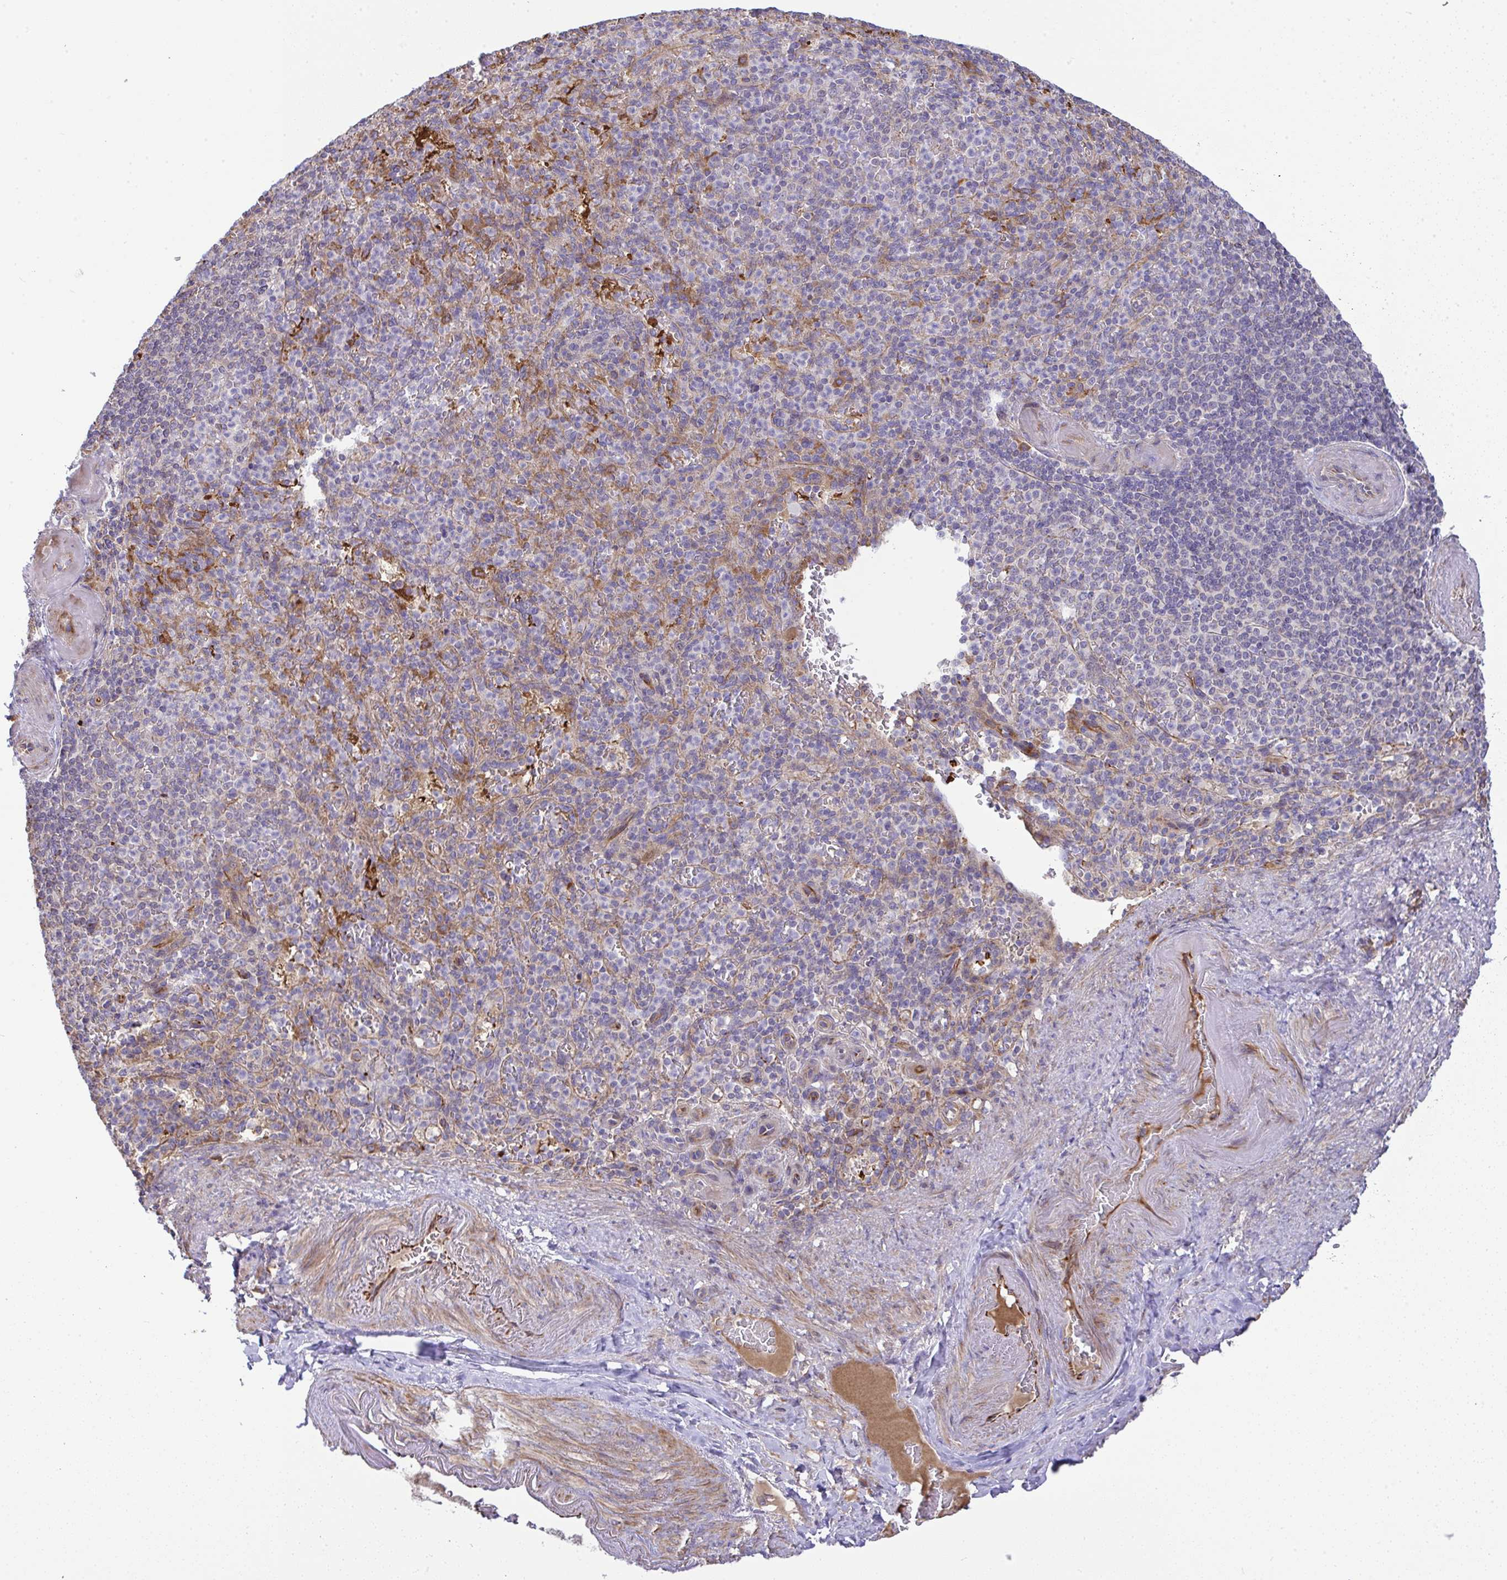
{"staining": {"intensity": "negative", "quantity": "none", "location": "none"}, "tissue": "spleen", "cell_type": "Cells in red pulp", "image_type": "normal", "snomed": [{"axis": "morphology", "description": "Normal tissue, NOS"}, {"axis": "topography", "description": "Spleen"}], "caption": "This is an immunohistochemistry histopathology image of normal spleen. There is no staining in cells in red pulp.", "gene": "GRID2", "patient": {"sex": "female", "age": 74}}